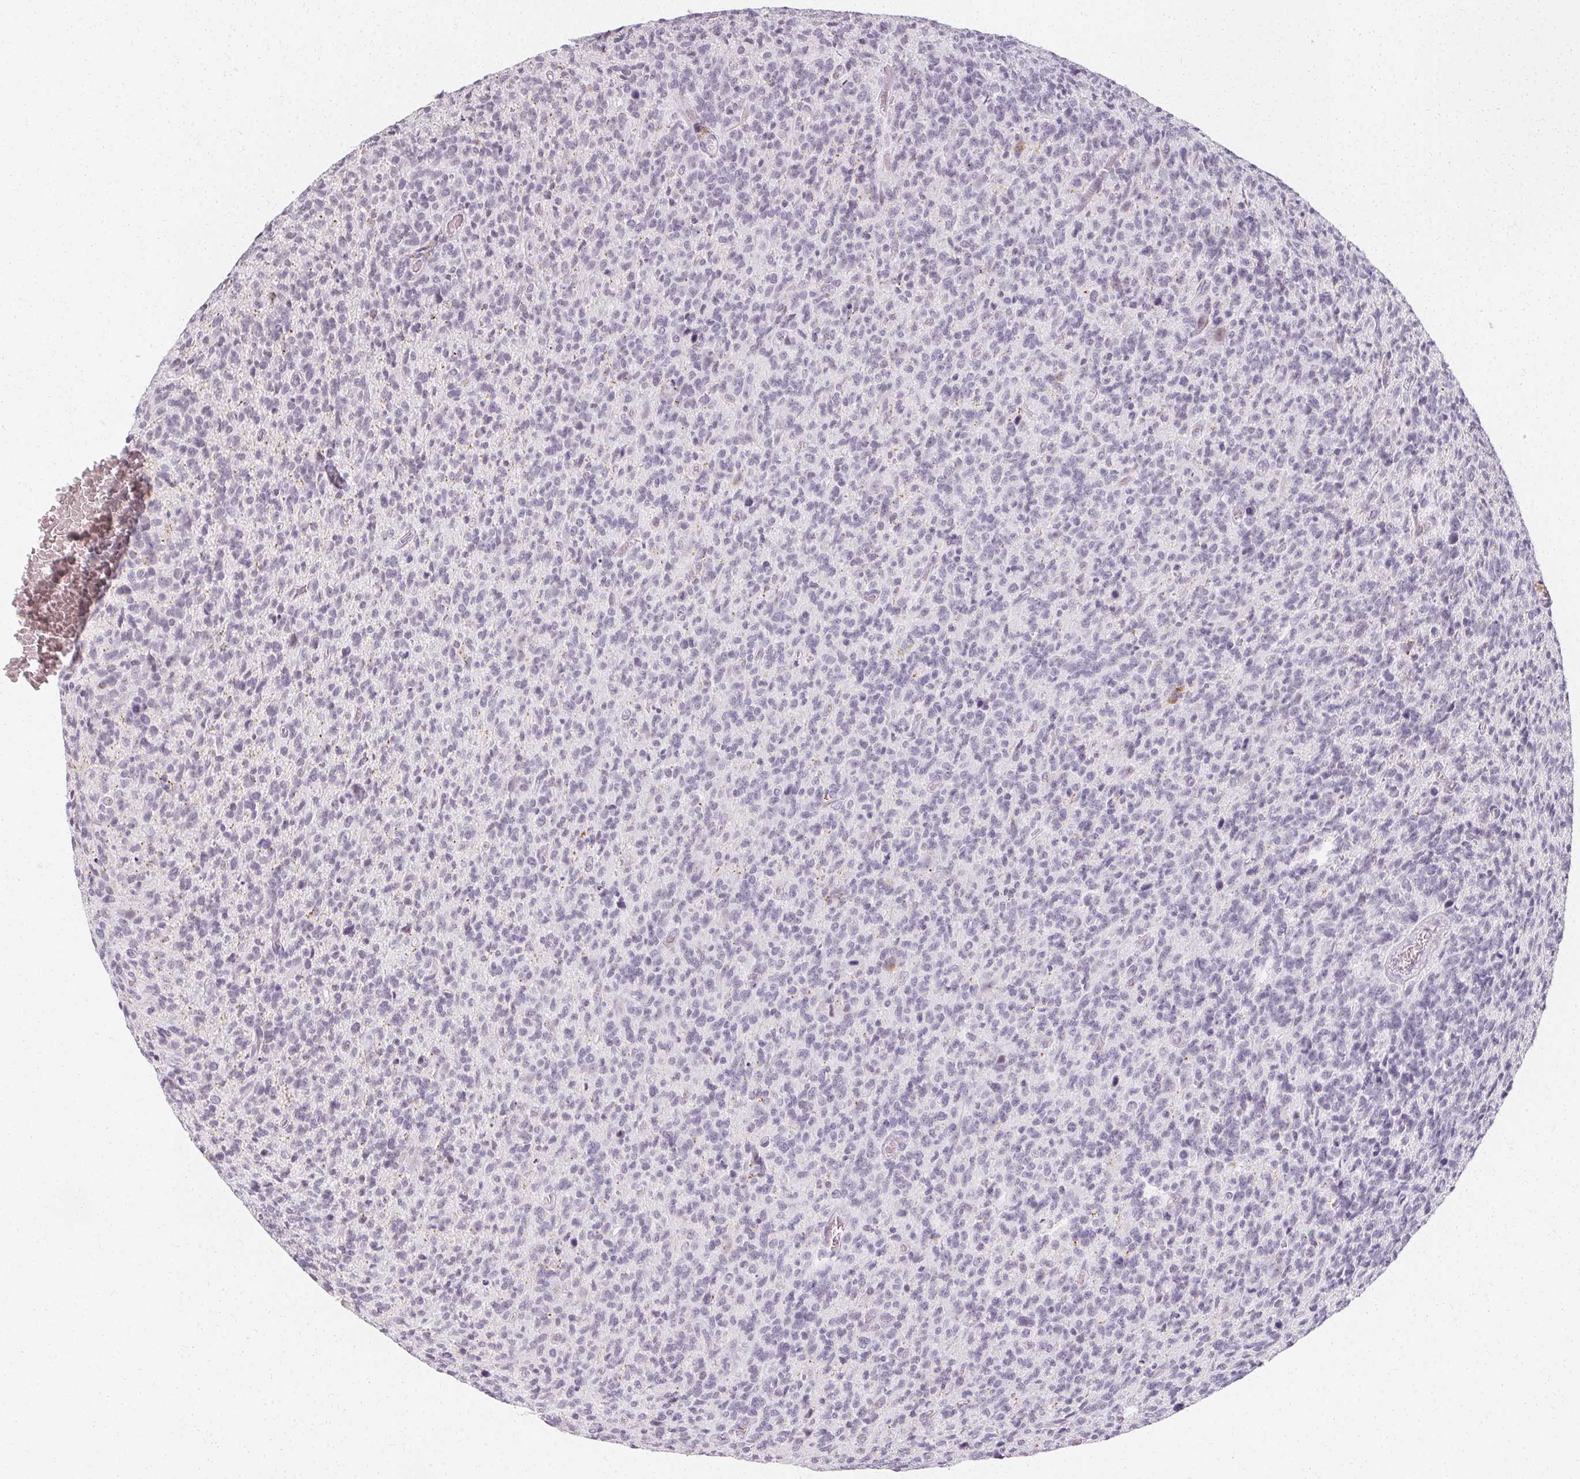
{"staining": {"intensity": "negative", "quantity": "none", "location": "none"}, "tissue": "glioma", "cell_type": "Tumor cells", "image_type": "cancer", "snomed": [{"axis": "morphology", "description": "Glioma, malignant, High grade"}, {"axis": "topography", "description": "Brain"}], "caption": "IHC micrograph of neoplastic tissue: human high-grade glioma (malignant) stained with DAB exhibits no significant protein positivity in tumor cells. (Immunohistochemistry, brightfield microscopy, high magnification).", "gene": "SYNPR", "patient": {"sex": "male", "age": 76}}